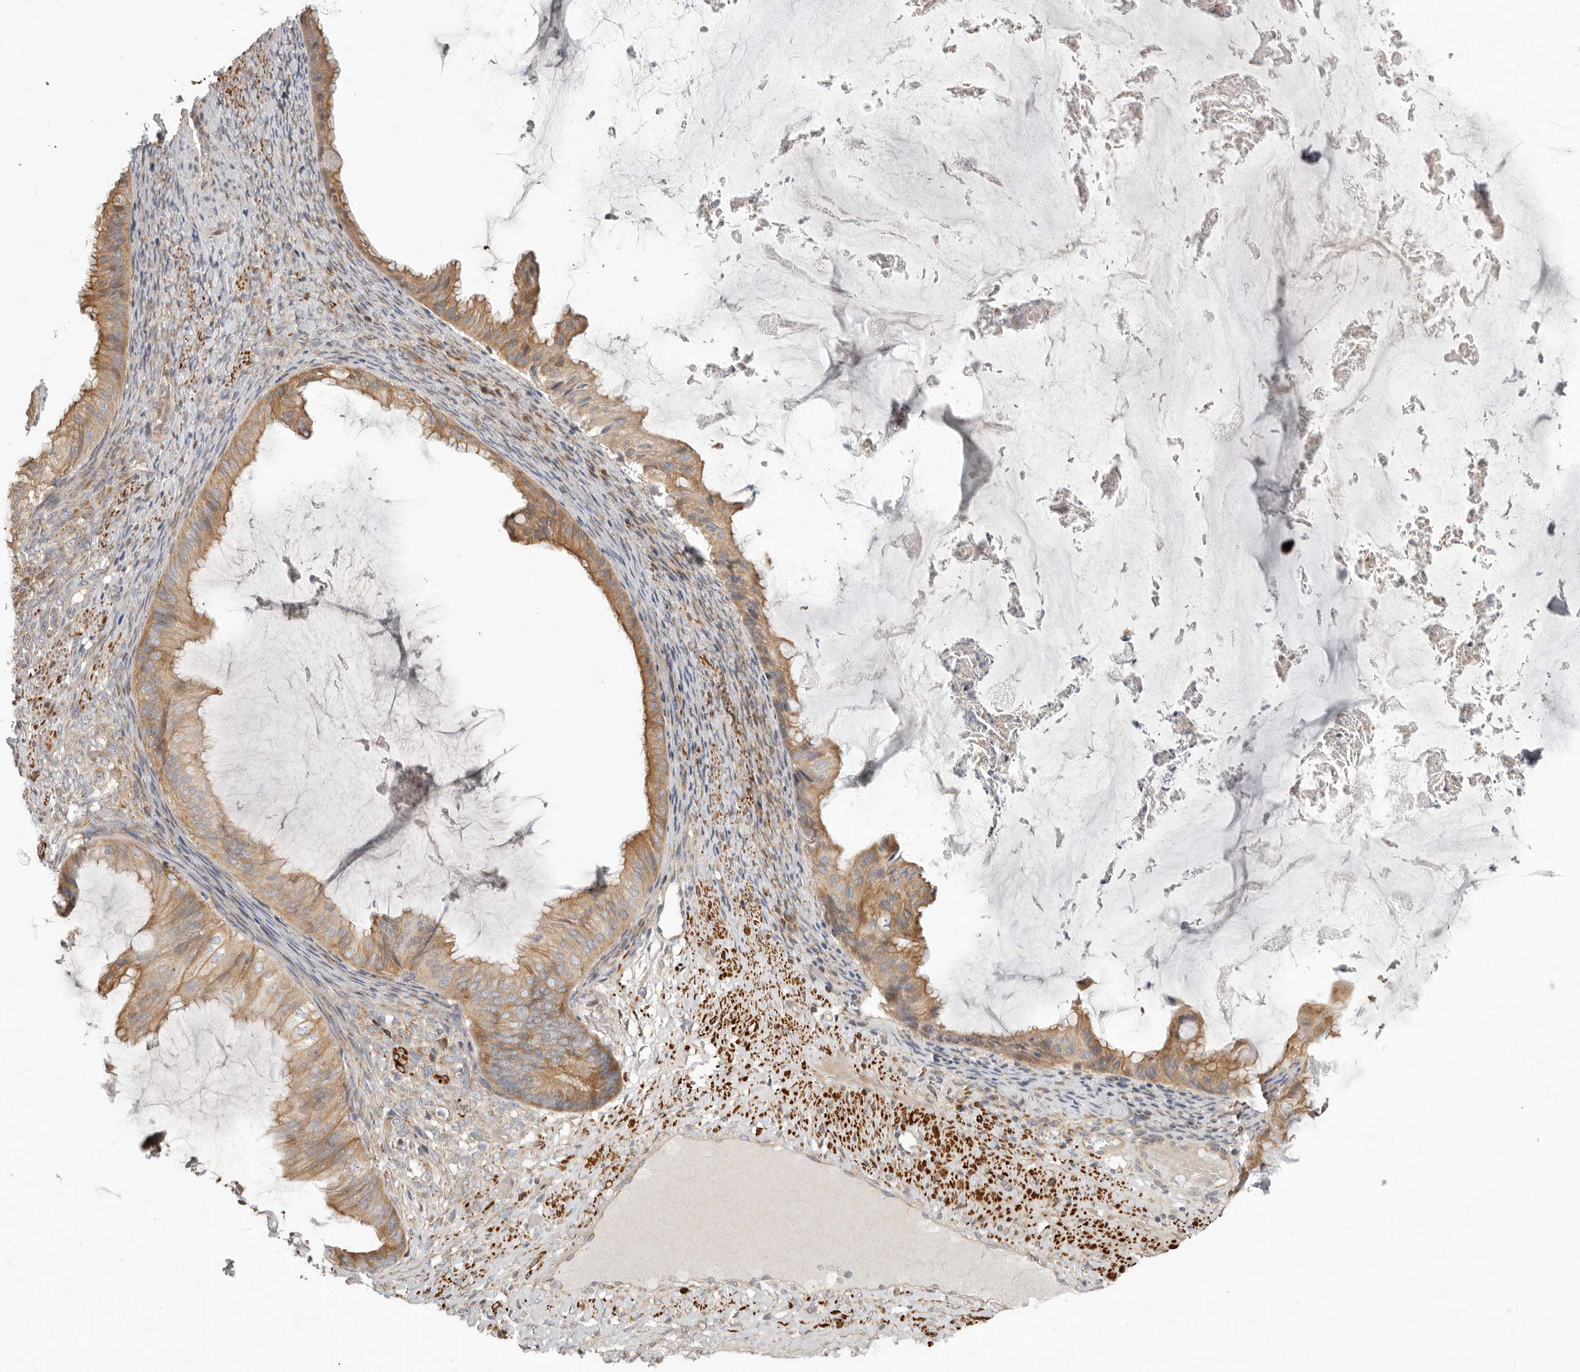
{"staining": {"intensity": "moderate", "quantity": ">75%", "location": "cytoplasmic/membranous"}, "tissue": "ovarian cancer", "cell_type": "Tumor cells", "image_type": "cancer", "snomed": [{"axis": "morphology", "description": "Cystadenocarcinoma, mucinous, NOS"}, {"axis": "topography", "description": "Ovary"}], "caption": "This histopathology image shows IHC staining of mucinous cystadenocarcinoma (ovarian), with medium moderate cytoplasmic/membranous expression in approximately >75% of tumor cells.", "gene": "UNK", "patient": {"sex": "female", "age": 61}}